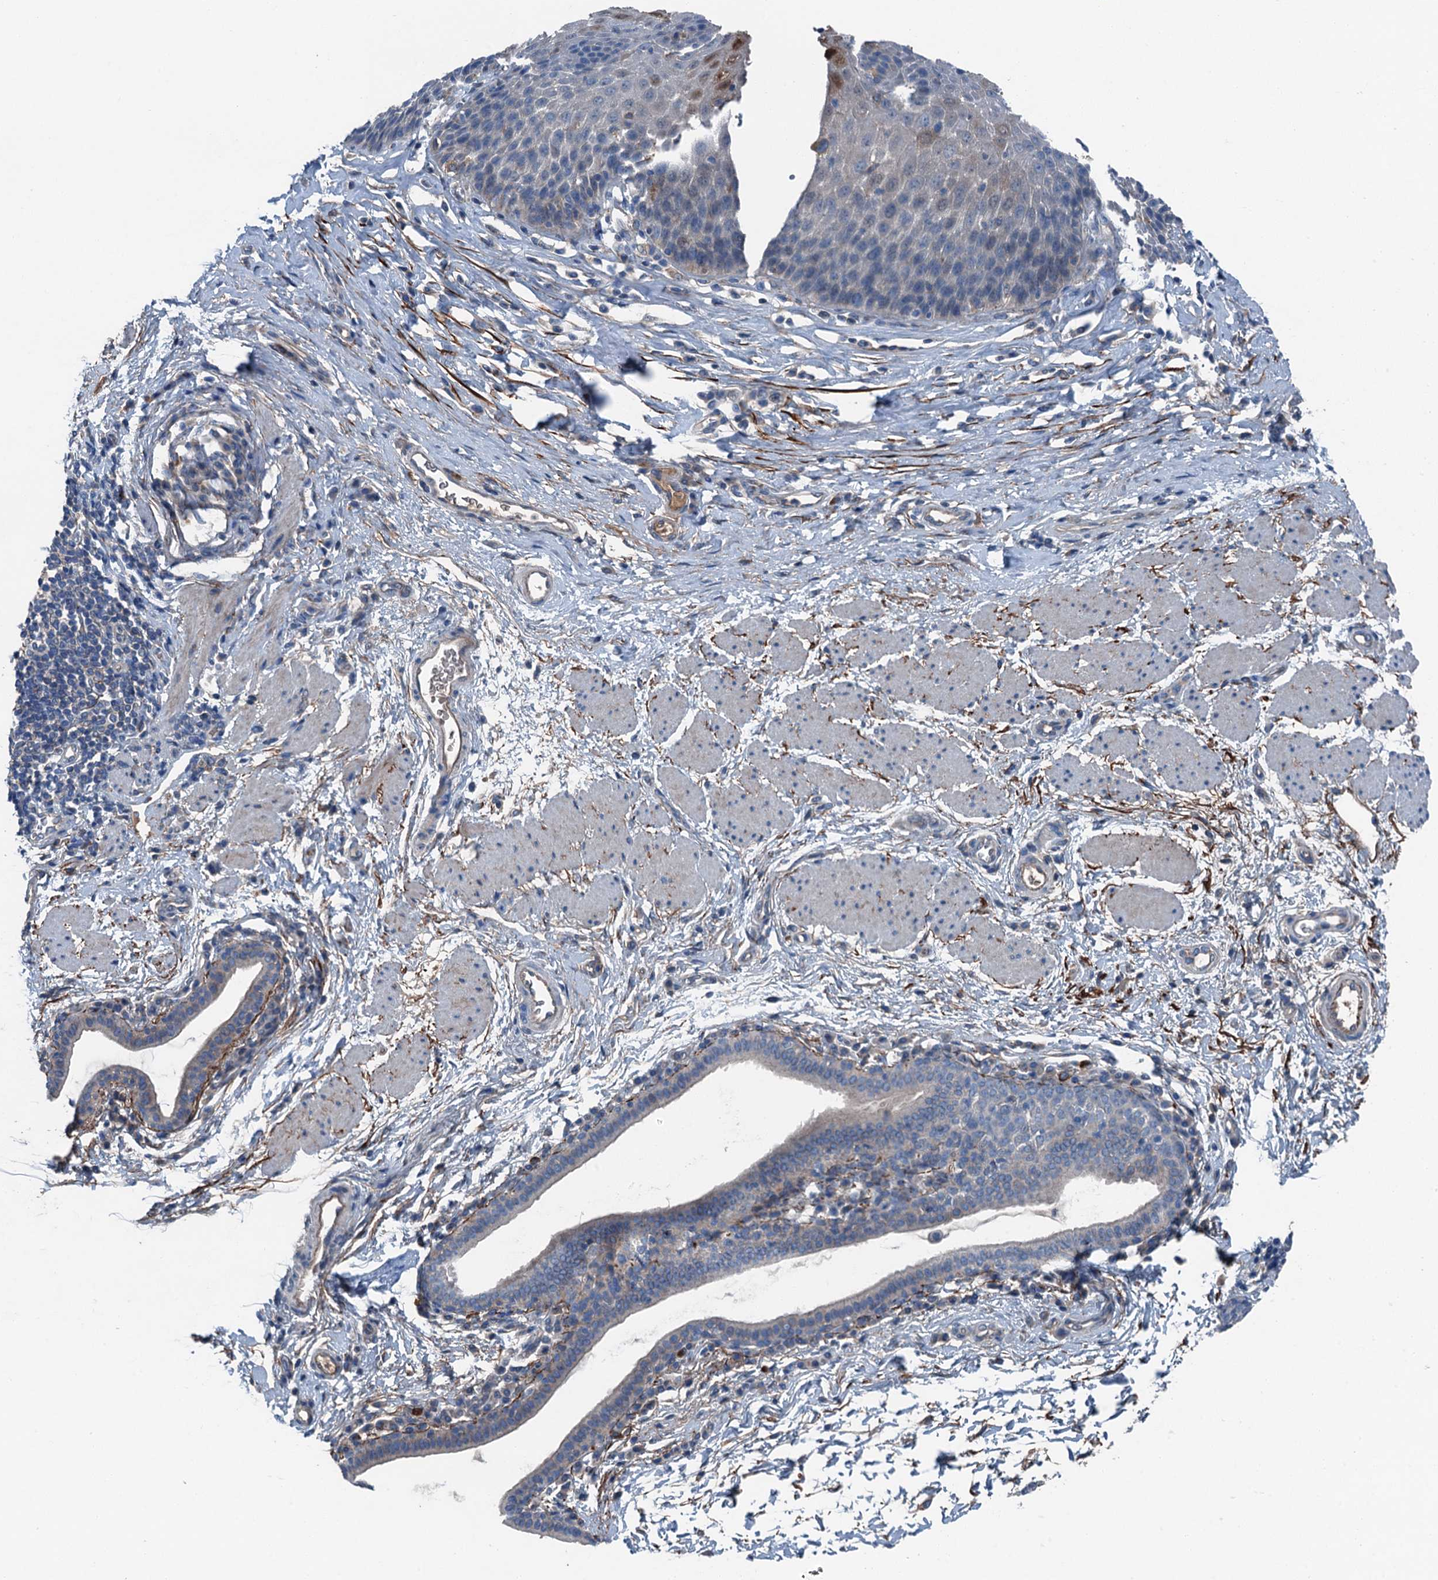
{"staining": {"intensity": "strong", "quantity": "<25%", "location": "cytoplasmic/membranous,nuclear"}, "tissue": "esophagus", "cell_type": "Squamous epithelial cells", "image_type": "normal", "snomed": [{"axis": "morphology", "description": "Normal tissue, NOS"}, {"axis": "topography", "description": "Esophagus"}], "caption": "Strong cytoplasmic/membranous,nuclear staining for a protein is seen in about <25% of squamous epithelial cells of benign esophagus using immunohistochemistry (IHC).", "gene": "SLC2A10", "patient": {"sex": "female", "age": 61}}